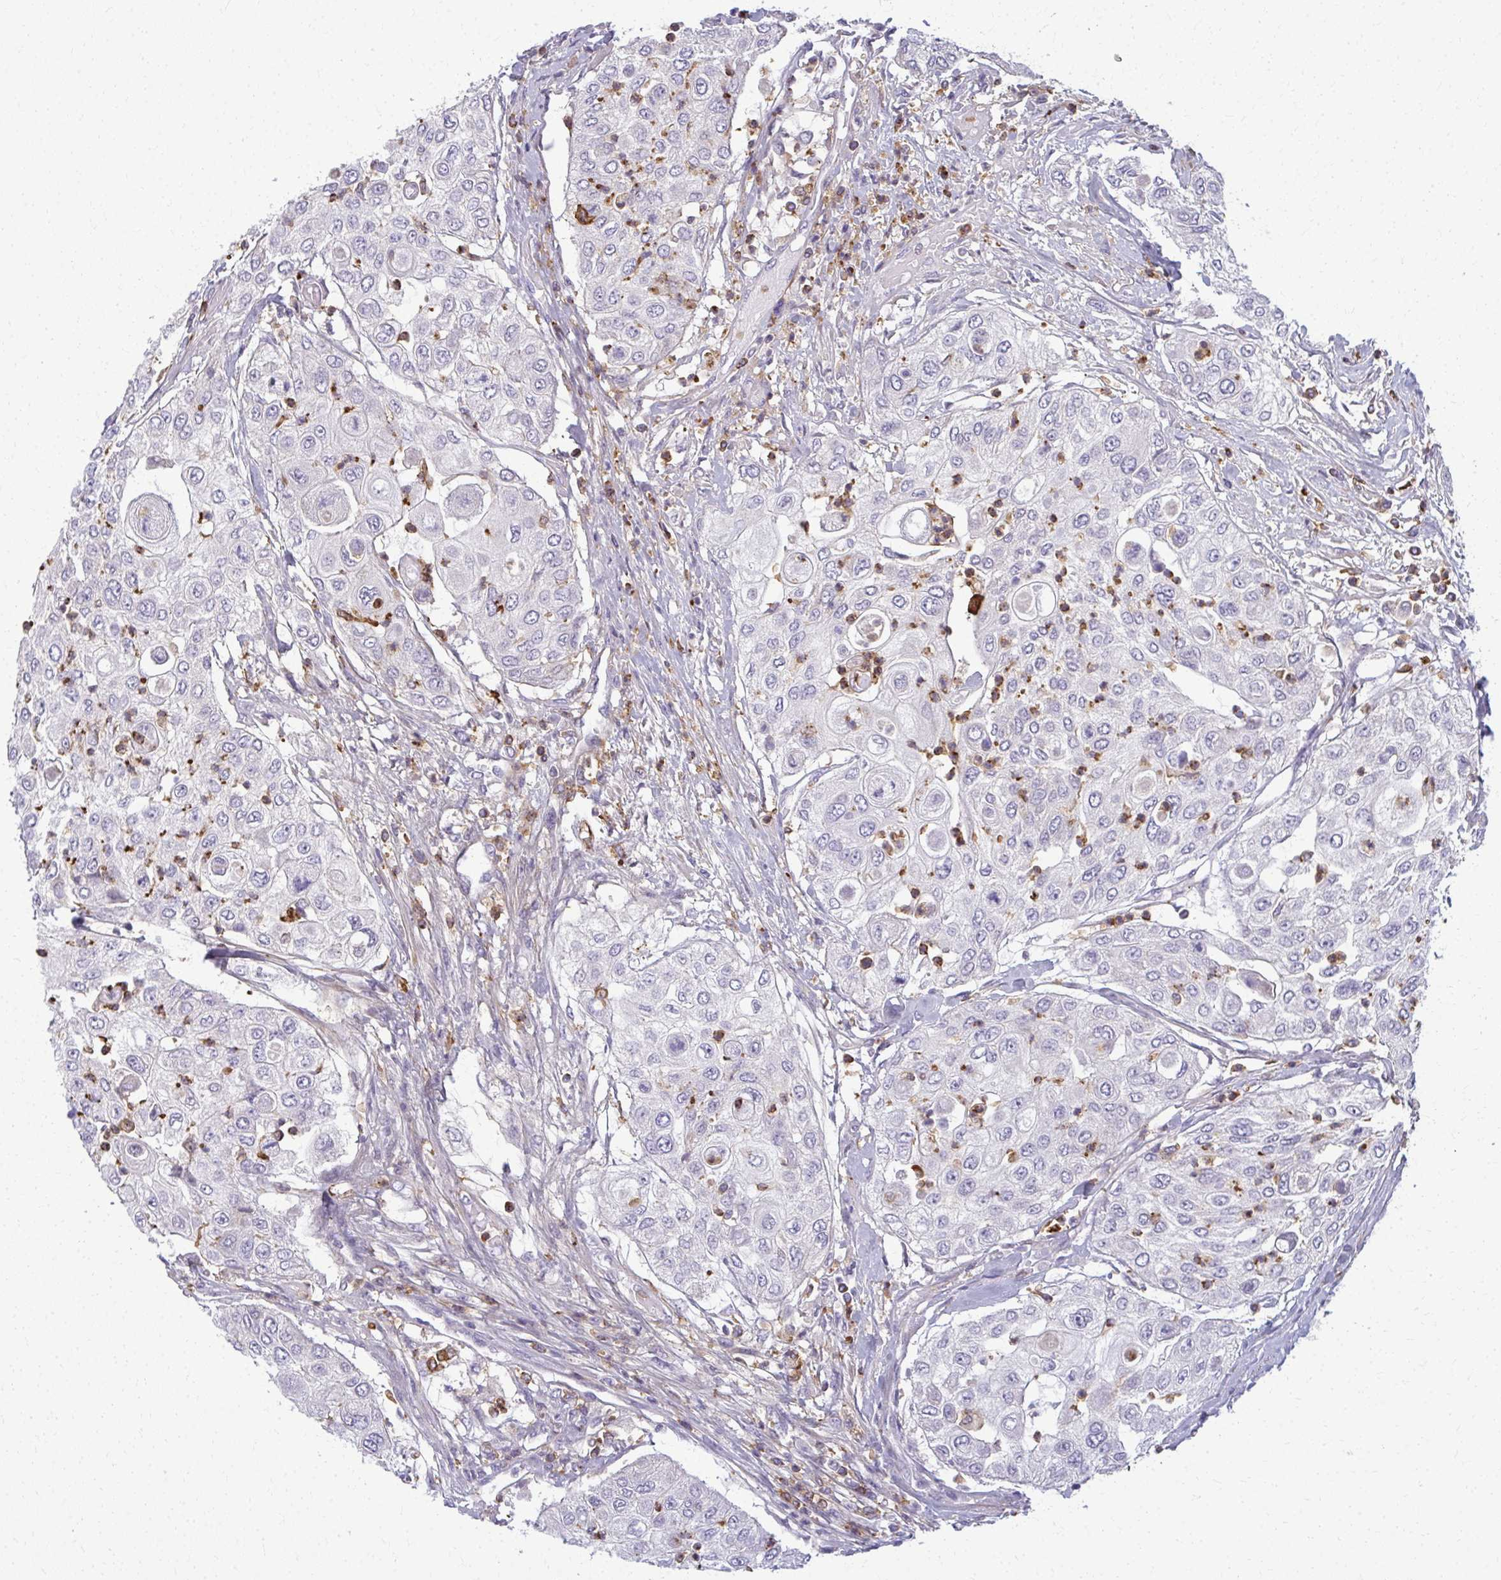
{"staining": {"intensity": "negative", "quantity": "none", "location": "none"}, "tissue": "urothelial cancer", "cell_type": "Tumor cells", "image_type": "cancer", "snomed": [{"axis": "morphology", "description": "Urothelial carcinoma, High grade"}, {"axis": "topography", "description": "Urinary bladder"}], "caption": "High-grade urothelial carcinoma stained for a protein using immunohistochemistry (IHC) exhibits no expression tumor cells.", "gene": "AP5M1", "patient": {"sex": "female", "age": 79}}